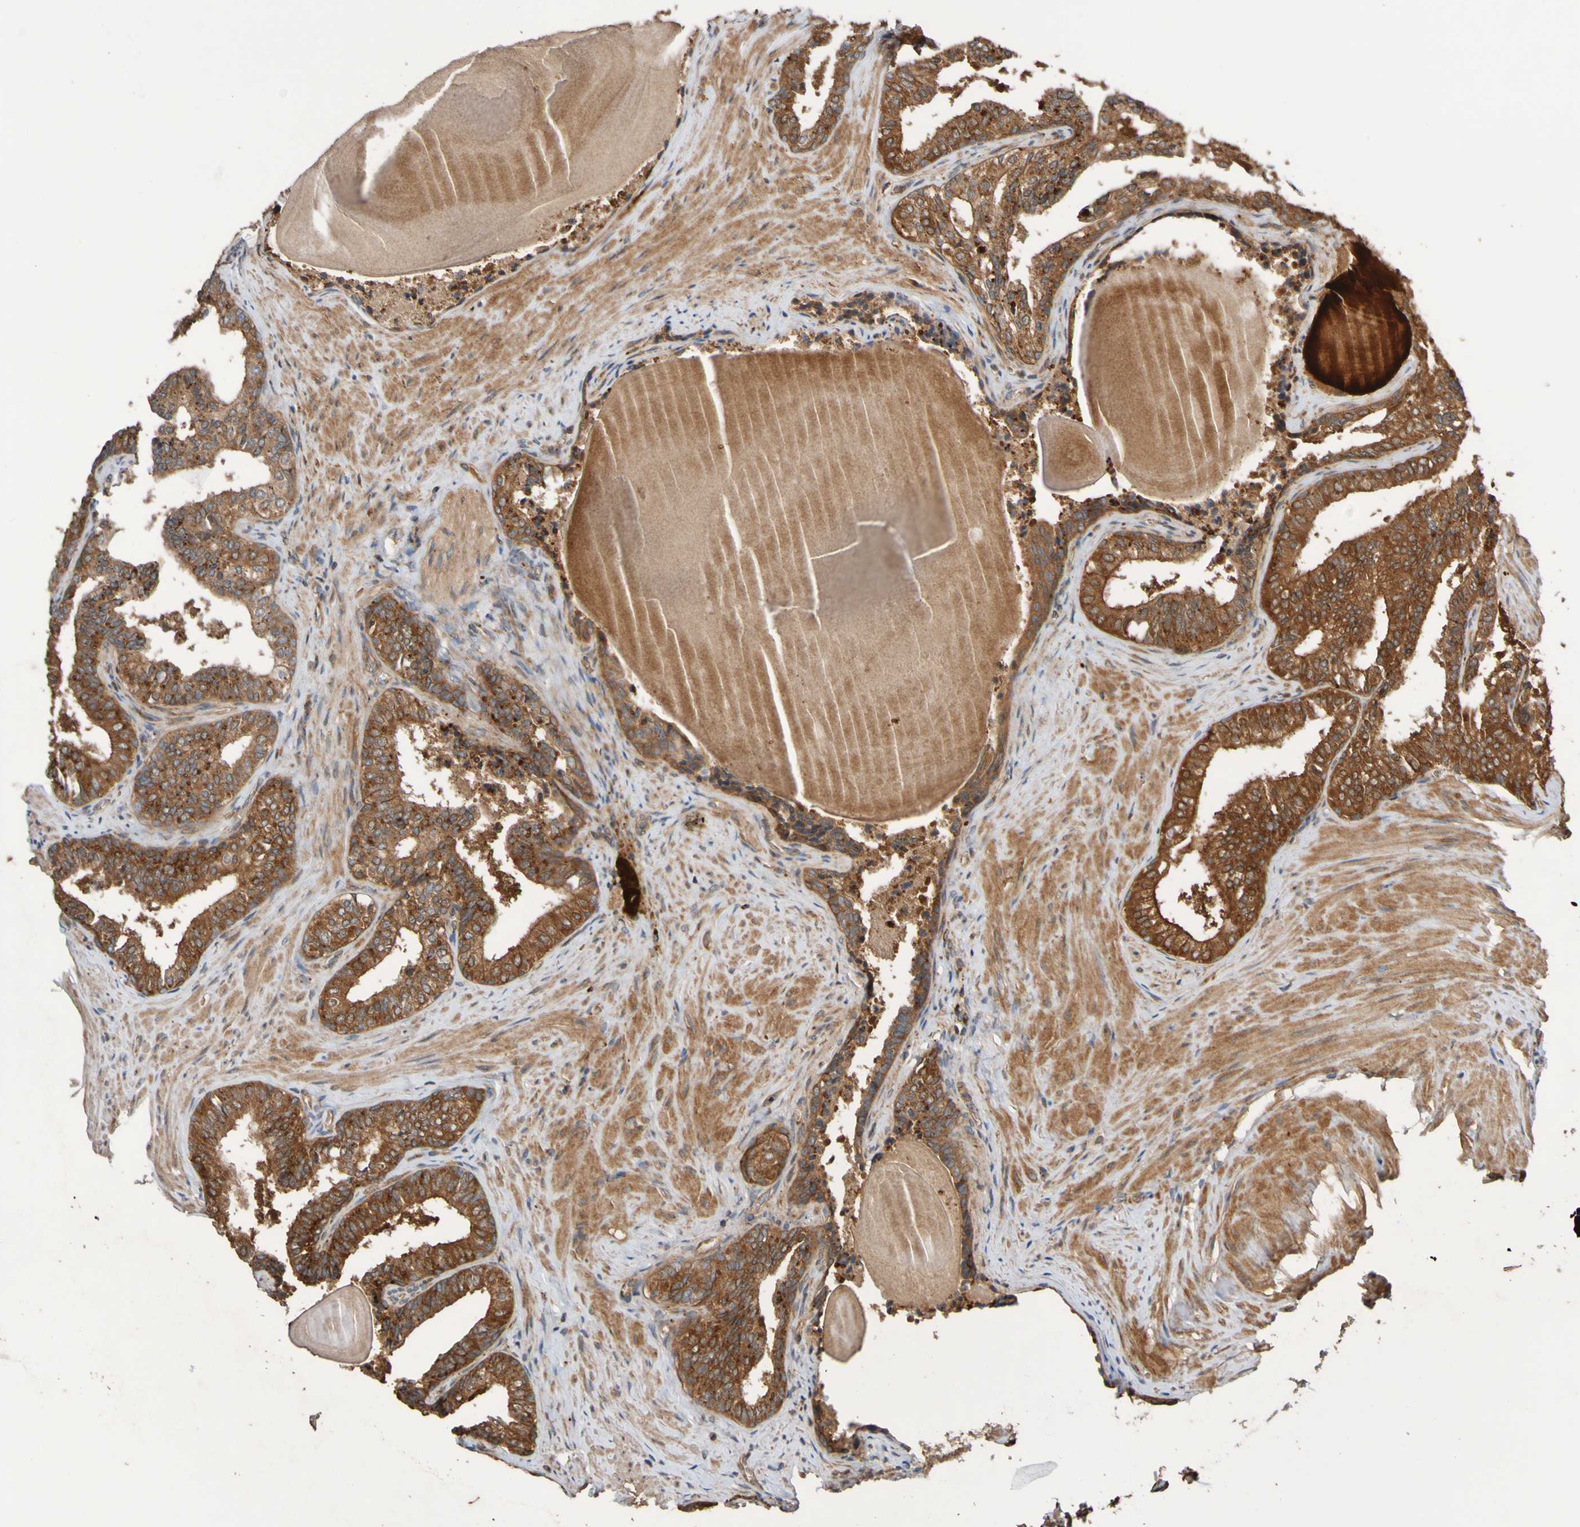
{"staining": {"intensity": "moderate", "quantity": ">75%", "location": "cytoplasmic/membranous"}, "tissue": "prostate cancer", "cell_type": "Tumor cells", "image_type": "cancer", "snomed": [{"axis": "morphology", "description": "Adenocarcinoma, Low grade"}, {"axis": "topography", "description": "Prostate"}], "caption": "Protein staining shows moderate cytoplasmic/membranous staining in about >75% of tumor cells in prostate cancer. The protein of interest is stained brown, and the nuclei are stained in blue (DAB (3,3'-diaminobenzidine) IHC with brightfield microscopy, high magnification).", "gene": "UCN", "patient": {"sex": "male", "age": 60}}